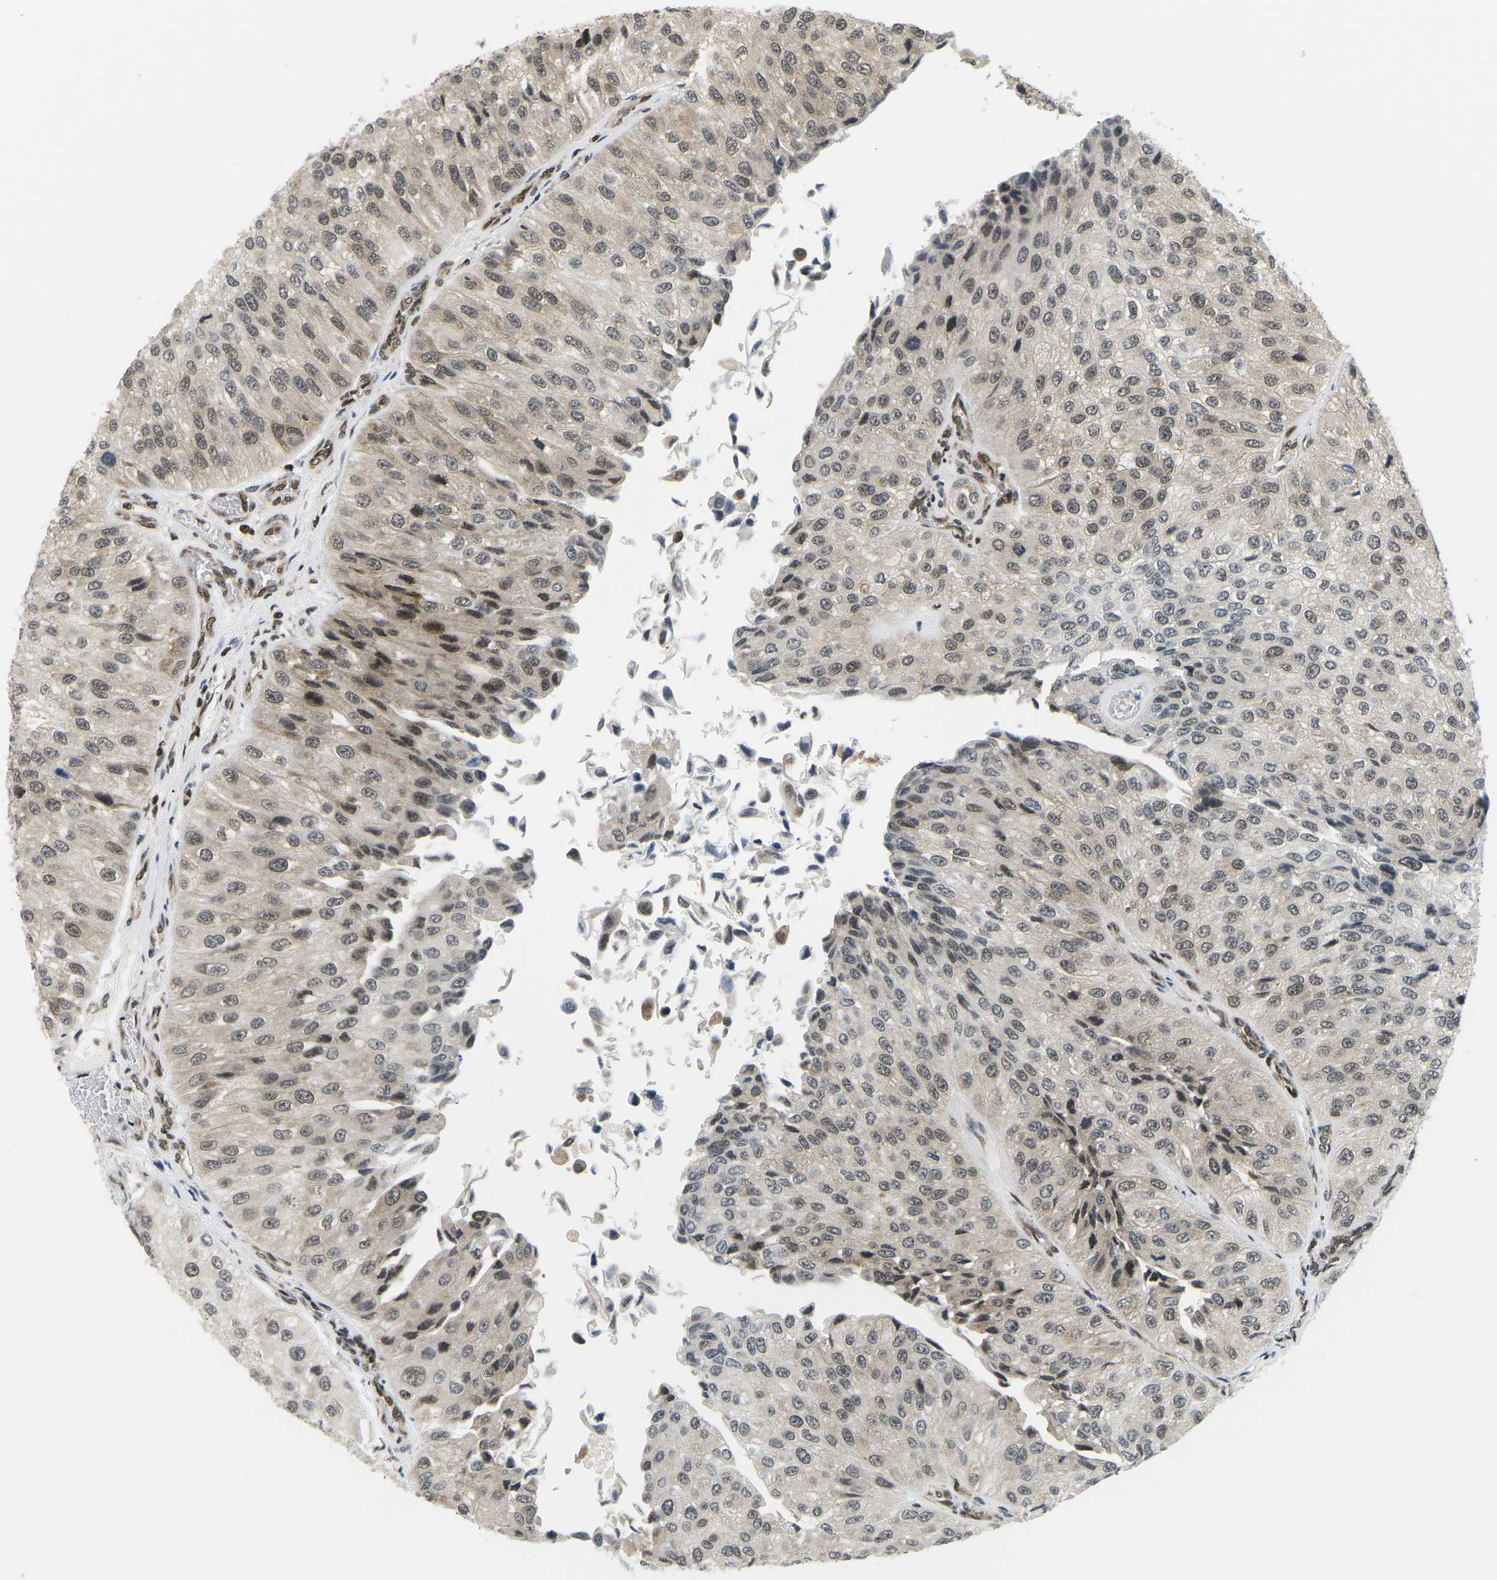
{"staining": {"intensity": "weak", "quantity": ">75%", "location": "cytoplasmic/membranous,nuclear"}, "tissue": "urothelial cancer", "cell_type": "Tumor cells", "image_type": "cancer", "snomed": [{"axis": "morphology", "description": "Urothelial carcinoma, High grade"}, {"axis": "topography", "description": "Kidney"}, {"axis": "topography", "description": "Urinary bladder"}], "caption": "Protein expression analysis of urothelial cancer shows weak cytoplasmic/membranous and nuclear positivity in approximately >75% of tumor cells.", "gene": "CELF1", "patient": {"sex": "male", "age": 77}}